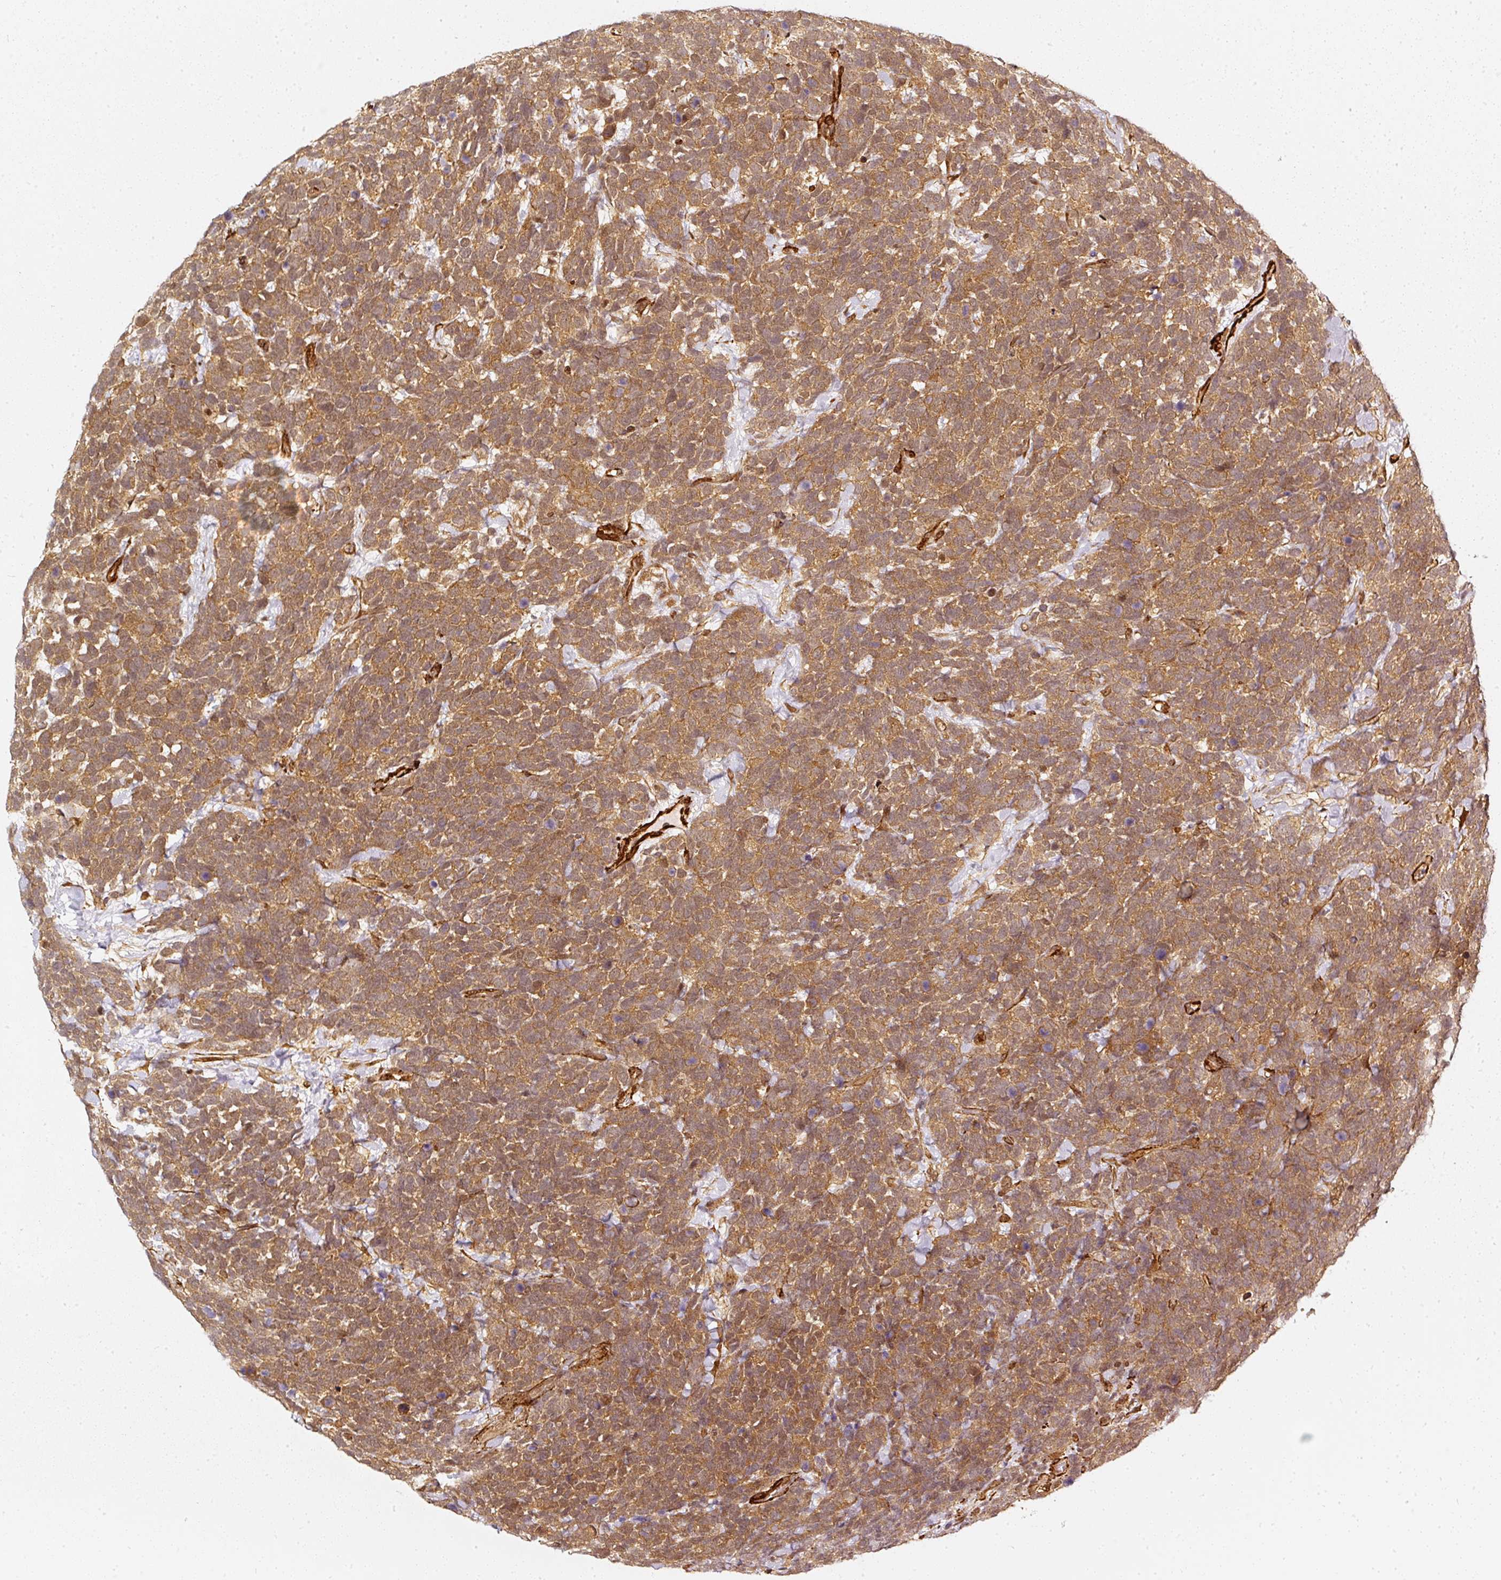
{"staining": {"intensity": "moderate", "quantity": ">75%", "location": "cytoplasmic/membranous,nuclear"}, "tissue": "urothelial cancer", "cell_type": "Tumor cells", "image_type": "cancer", "snomed": [{"axis": "morphology", "description": "Urothelial carcinoma, High grade"}, {"axis": "topography", "description": "Urinary bladder"}], "caption": "High-grade urothelial carcinoma stained with a protein marker displays moderate staining in tumor cells.", "gene": "PSMD1", "patient": {"sex": "female", "age": 82}}